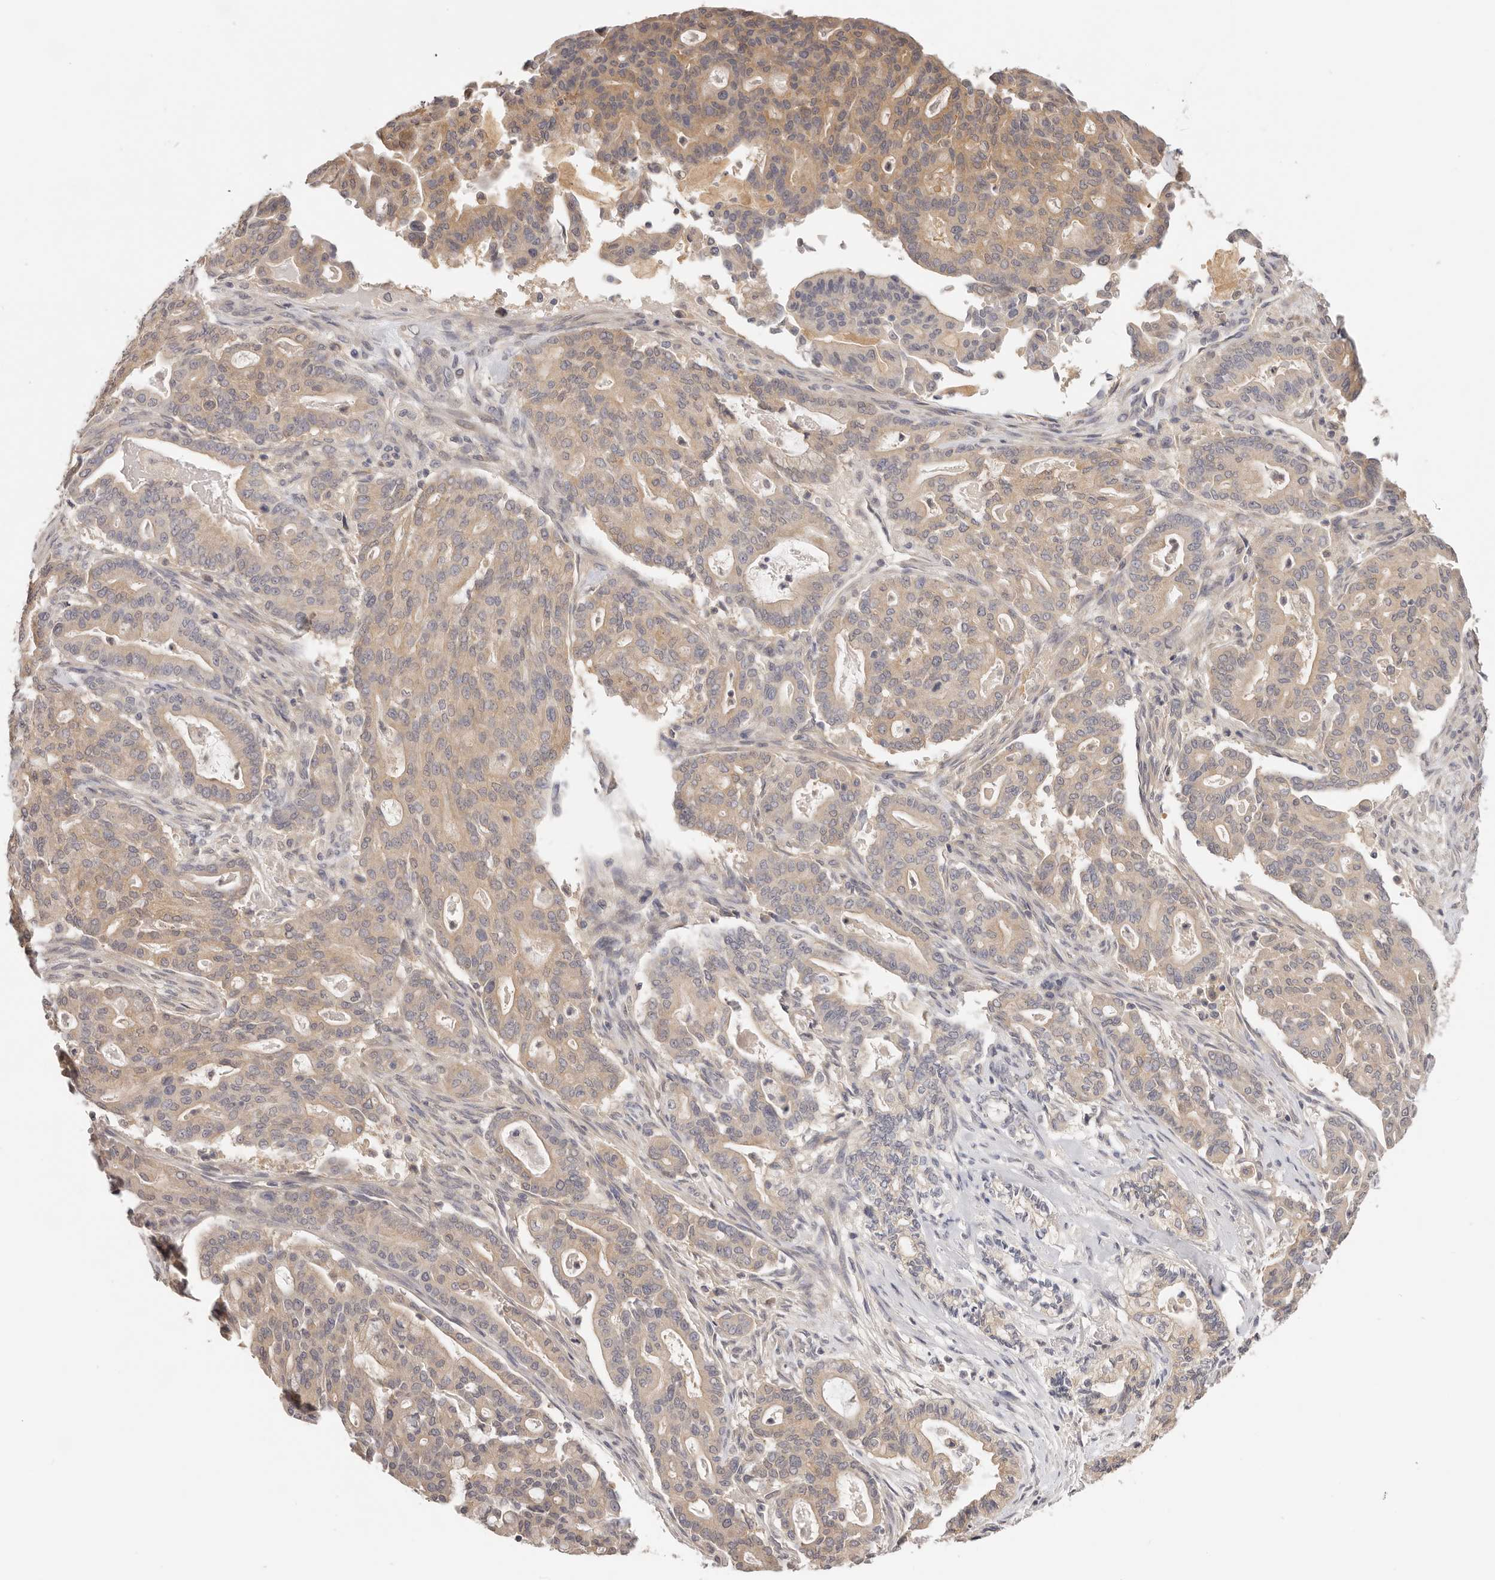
{"staining": {"intensity": "moderate", "quantity": "<25%", "location": "cytoplasmic/membranous"}, "tissue": "pancreatic cancer", "cell_type": "Tumor cells", "image_type": "cancer", "snomed": [{"axis": "morphology", "description": "Adenocarcinoma, NOS"}, {"axis": "topography", "description": "Pancreas"}], "caption": "An IHC photomicrograph of neoplastic tissue is shown. Protein staining in brown labels moderate cytoplasmic/membranous positivity in pancreatic cancer (adenocarcinoma) within tumor cells.", "gene": "GGPS1", "patient": {"sex": "male", "age": 63}}